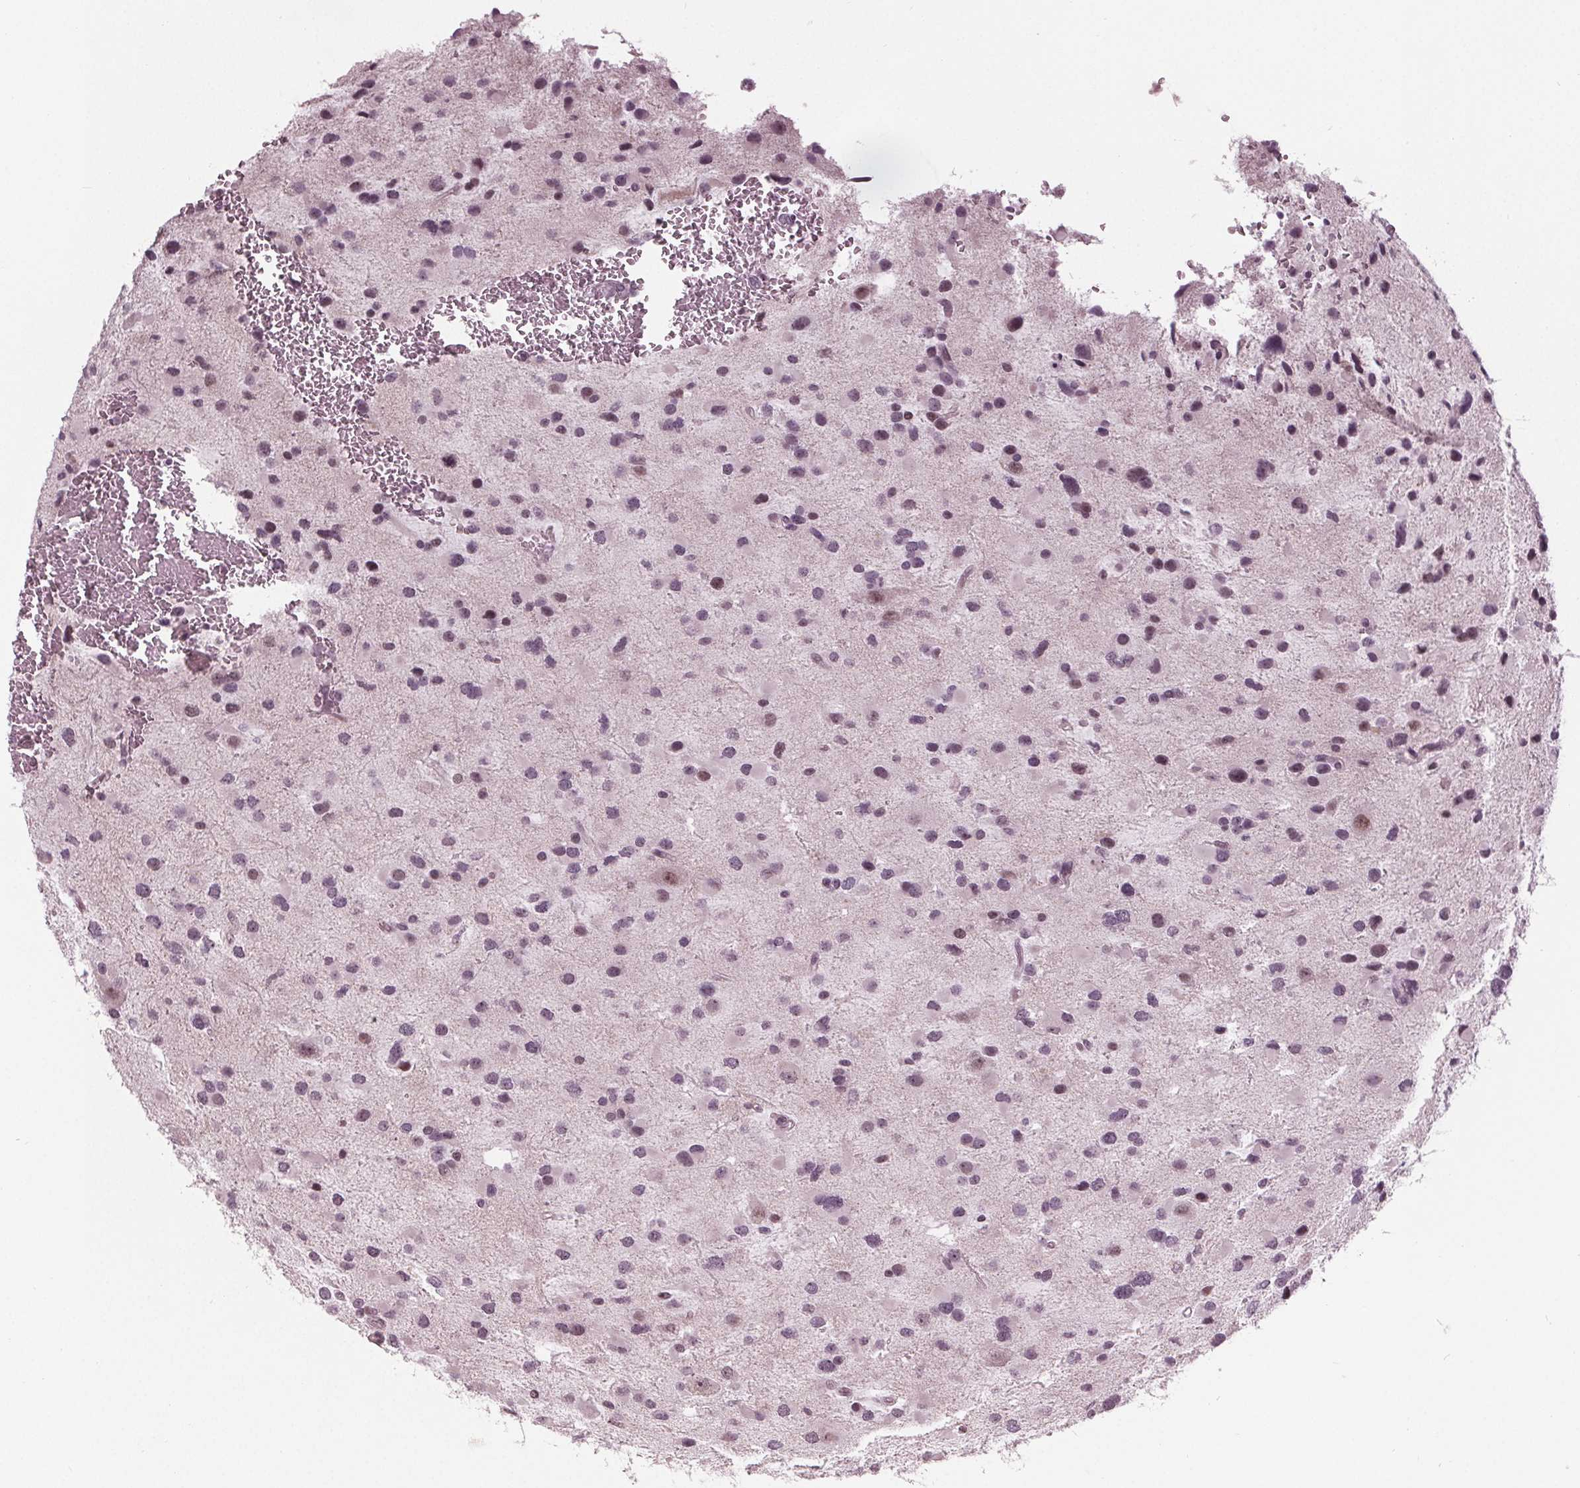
{"staining": {"intensity": "moderate", "quantity": "<25%", "location": "nuclear"}, "tissue": "glioma", "cell_type": "Tumor cells", "image_type": "cancer", "snomed": [{"axis": "morphology", "description": "Glioma, malignant, Low grade"}, {"axis": "topography", "description": "Brain"}], "caption": "Immunohistochemistry (IHC) (DAB (3,3'-diaminobenzidine)) staining of malignant glioma (low-grade) exhibits moderate nuclear protein positivity in about <25% of tumor cells. (IHC, brightfield microscopy, high magnification).", "gene": "ADPRHL1", "patient": {"sex": "female", "age": 32}}